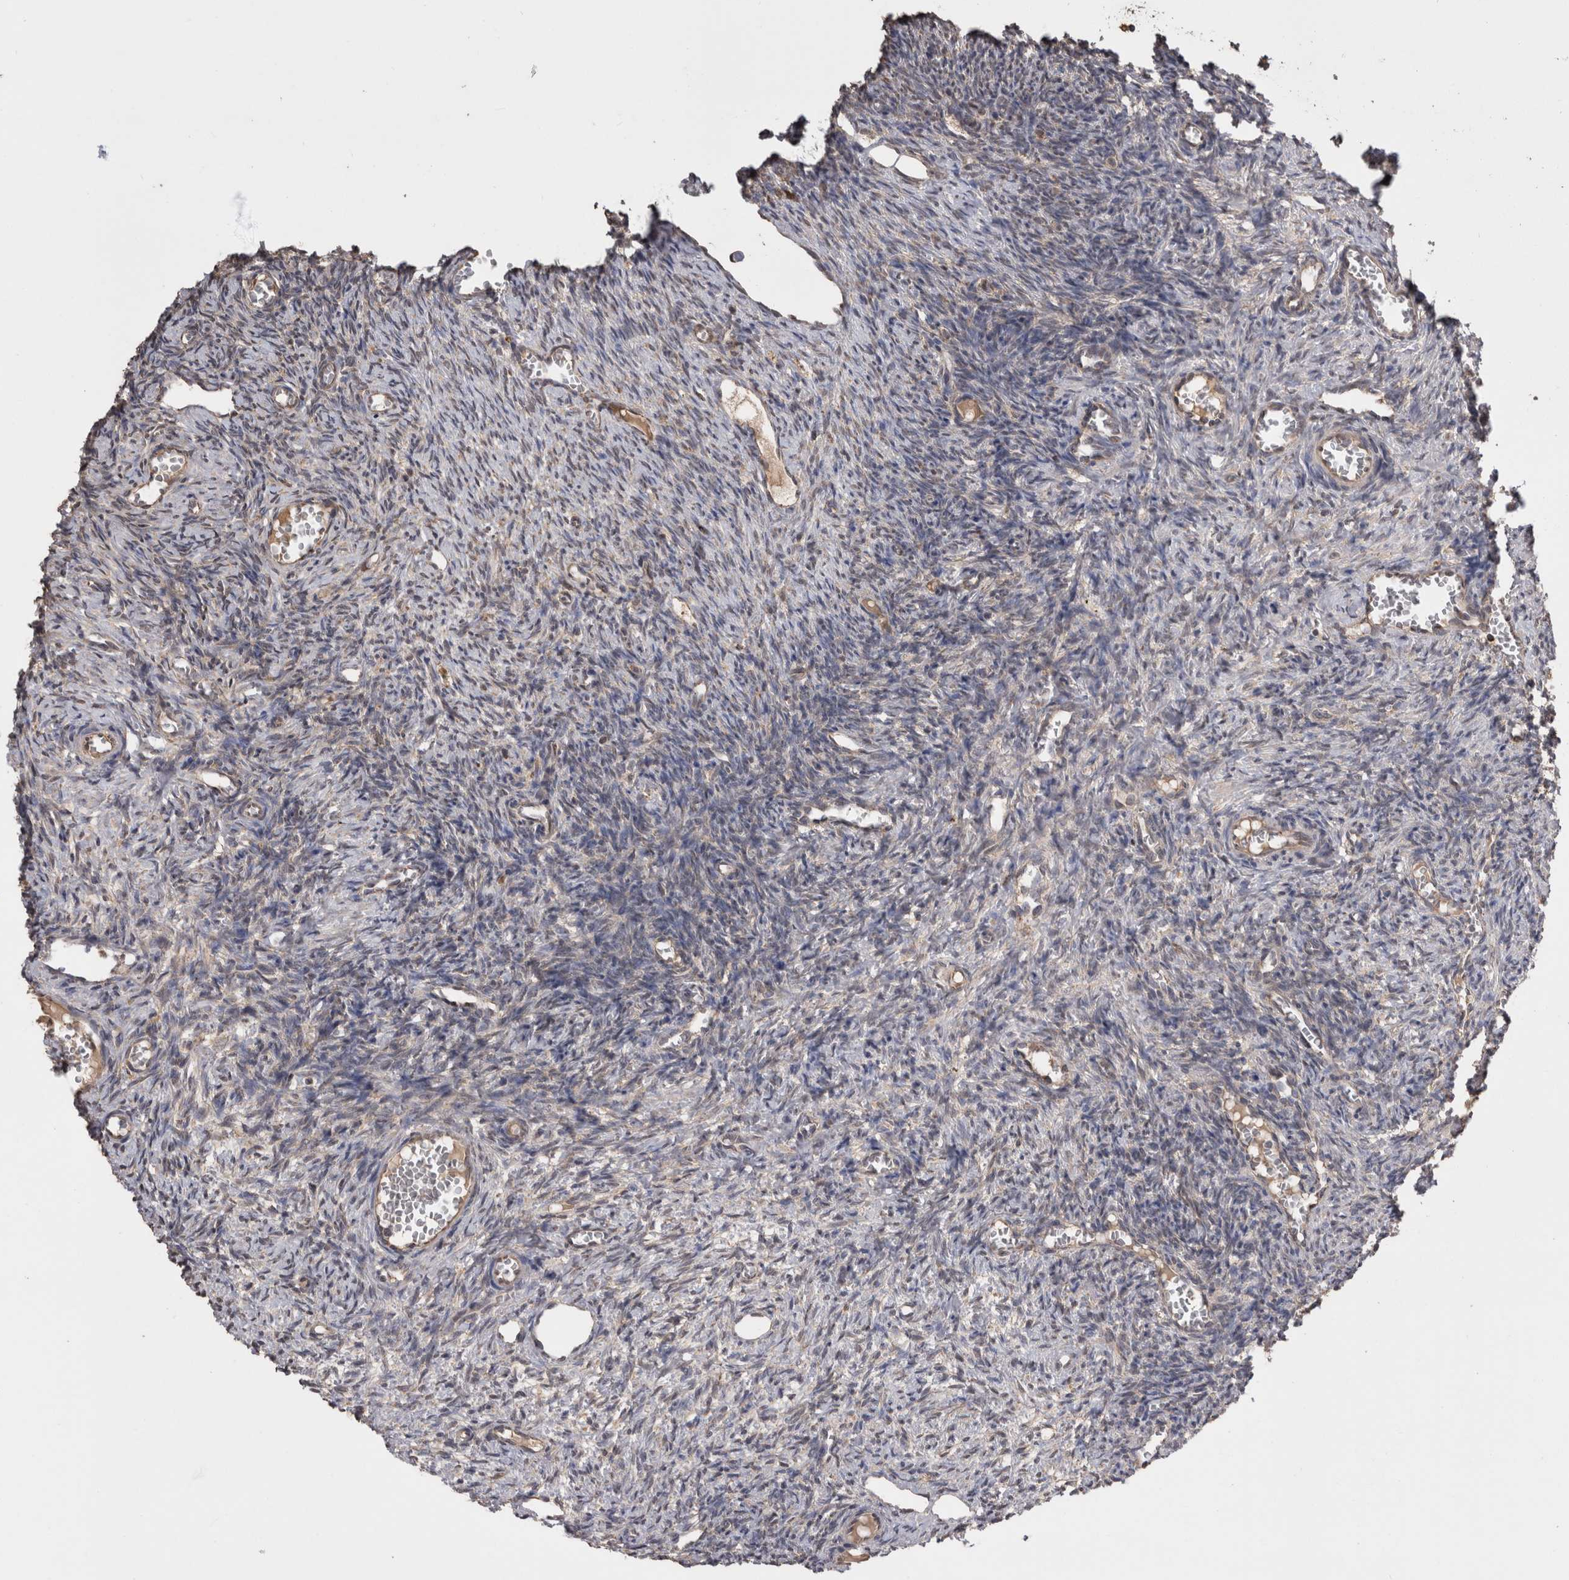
{"staining": {"intensity": "moderate", "quantity": ">75%", "location": "cytoplasmic/membranous"}, "tissue": "ovary", "cell_type": "Follicle cells", "image_type": "normal", "snomed": [{"axis": "morphology", "description": "Normal tissue, NOS"}, {"axis": "topography", "description": "Ovary"}], "caption": "High-magnification brightfield microscopy of unremarkable ovary stained with DAB (3,3'-diaminobenzidine) (brown) and counterstained with hematoxylin (blue). follicle cells exhibit moderate cytoplasmic/membranous staining is appreciated in approximately>75% of cells. The staining was performed using DAB to visualize the protein expression in brown, while the nuclei were stained in blue with hematoxylin (Magnification: 20x).", "gene": "PREP", "patient": {"sex": "female", "age": 27}}